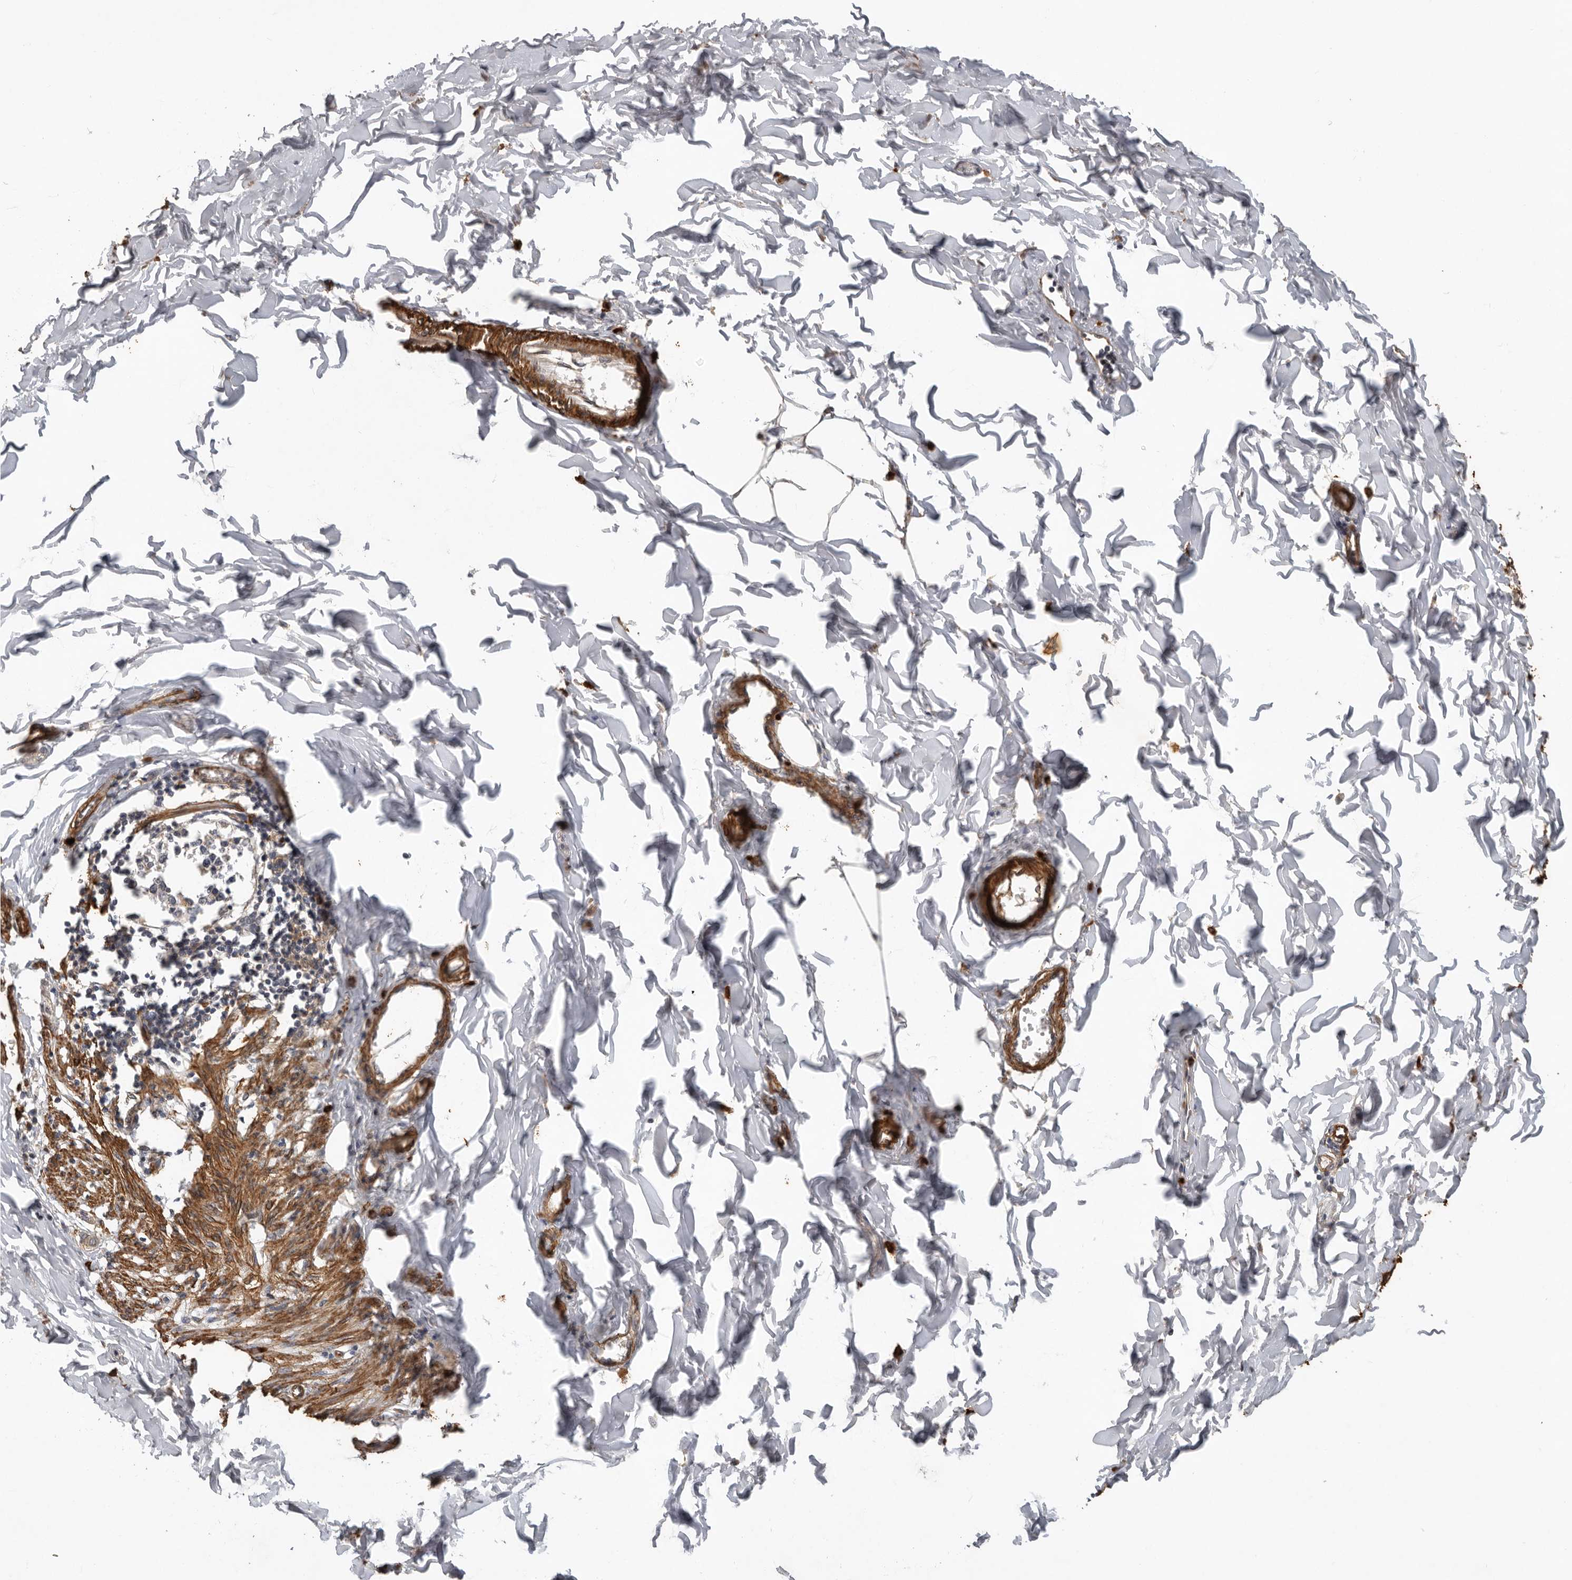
{"staining": {"intensity": "strong", "quantity": ">75%", "location": "cytoplasmic/membranous"}, "tissue": "smooth muscle", "cell_type": "Smooth muscle cells", "image_type": "normal", "snomed": [{"axis": "morphology", "description": "Normal tissue, NOS"}, {"axis": "morphology", "description": "Adenocarcinoma, NOS"}, {"axis": "topography", "description": "Smooth muscle"}, {"axis": "topography", "description": "Colon"}], "caption": "An image showing strong cytoplasmic/membranous positivity in about >75% of smooth muscle cells in unremarkable smooth muscle, as visualized by brown immunohistochemical staining.", "gene": "RNF157", "patient": {"sex": "male", "age": 14}}